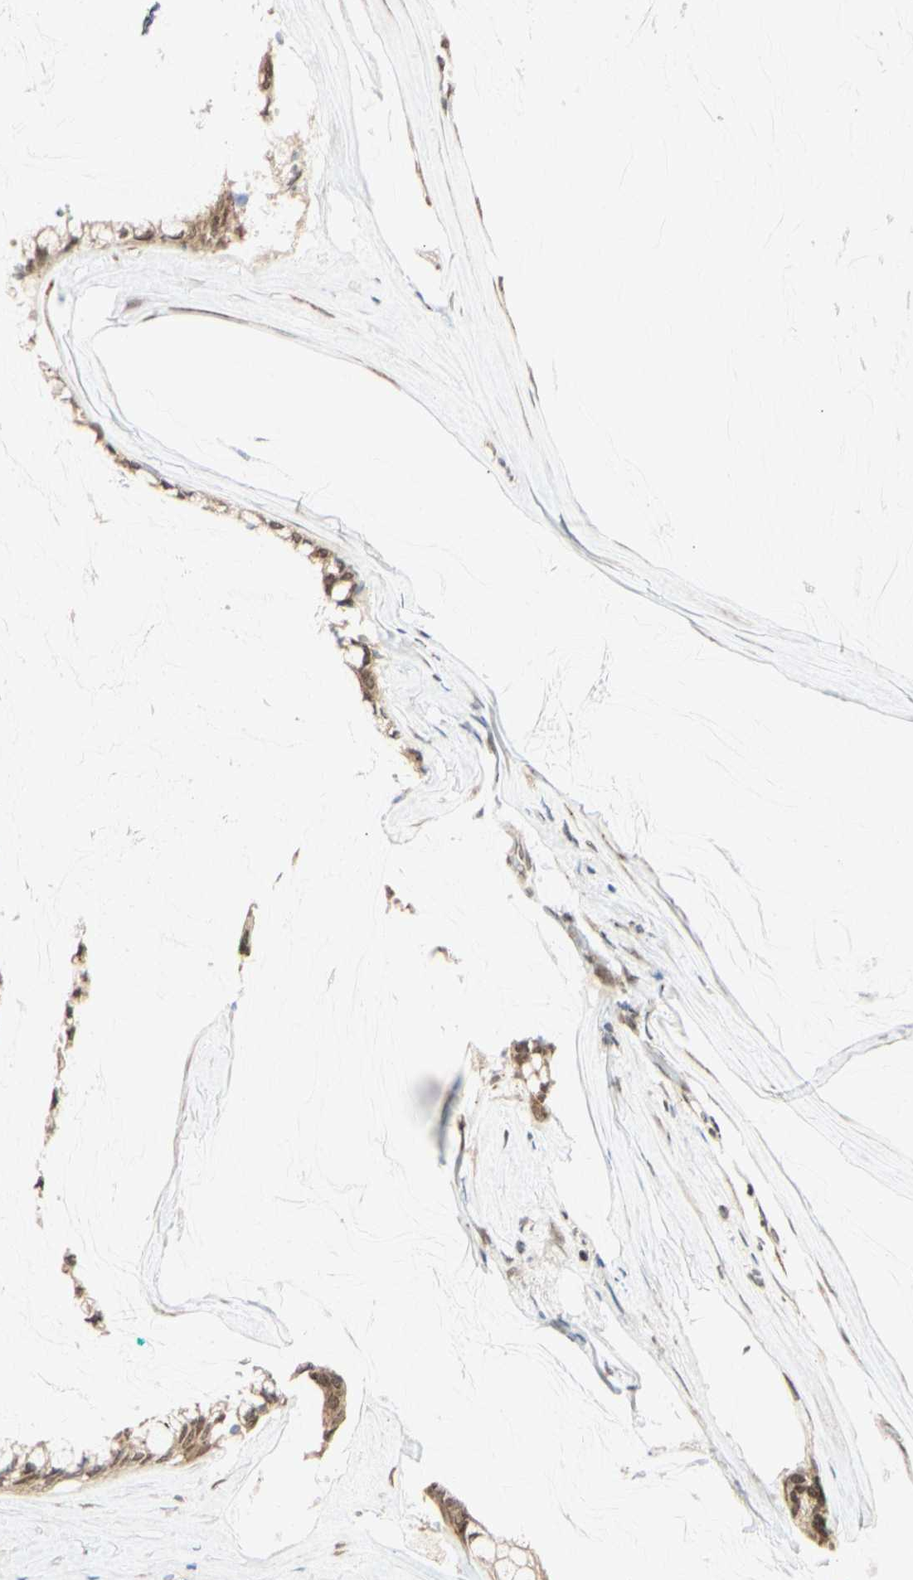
{"staining": {"intensity": "weak", "quantity": ">75%", "location": "cytoplasmic/membranous,nuclear"}, "tissue": "ovarian cancer", "cell_type": "Tumor cells", "image_type": "cancer", "snomed": [{"axis": "morphology", "description": "Cystadenocarcinoma, mucinous, NOS"}, {"axis": "topography", "description": "Ovary"}], "caption": "Ovarian cancer (mucinous cystadenocarcinoma) tissue exhibits weak cytoplasmic/membranous and nuclear expression in about >75% of tumor cells", "gene": "BRMS1", "patient": {"sex": "female", "age": 39}}